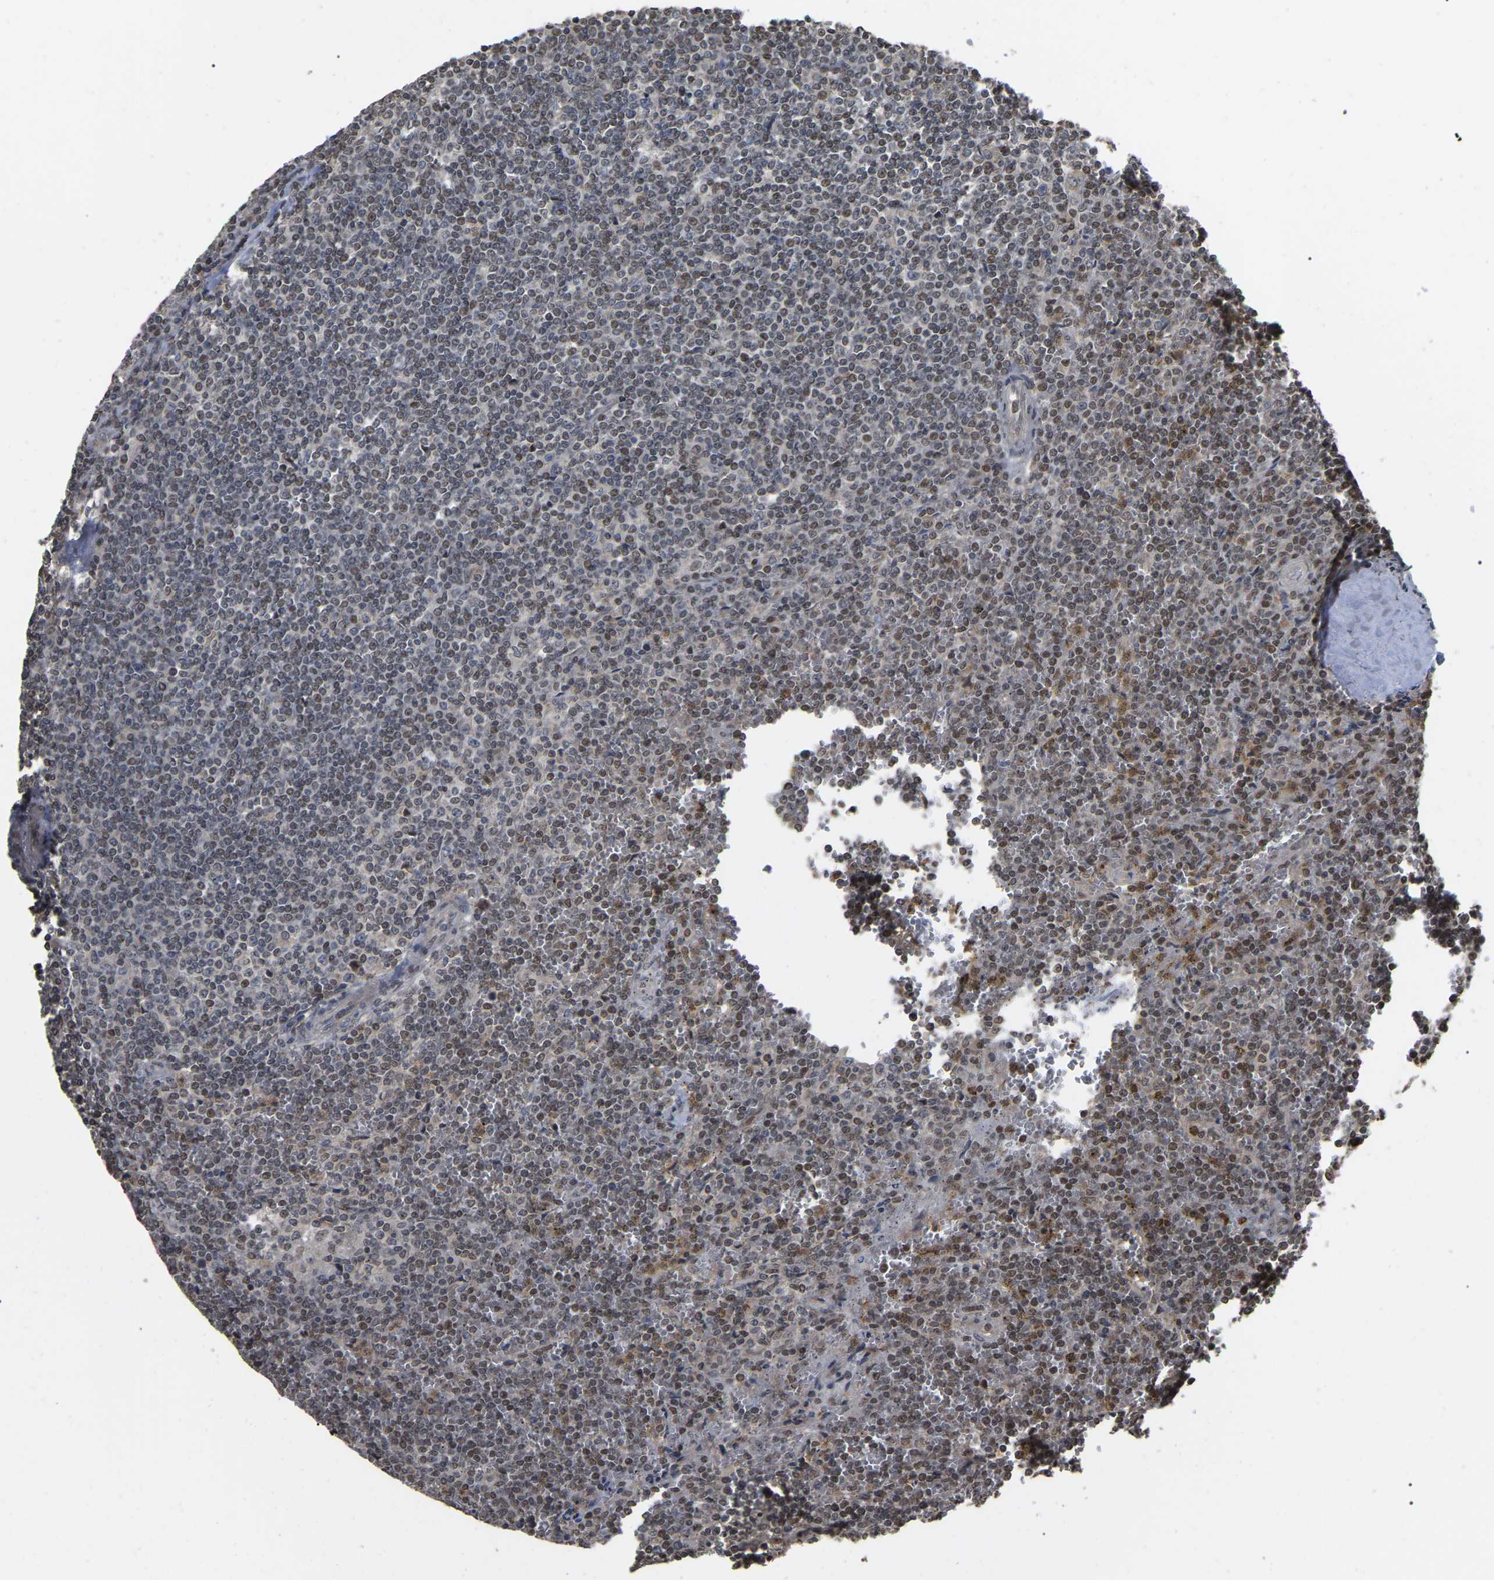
{"staining": {"intensity": "weak", "quantity": "25%-75%", "location": "nuclear"}, "tissue": "lymphoma", "cell_type": "Tumor cells", "image_type": "cancer", "snomed": [{"axis": "morphology", "description": "Malignant lymphoma, non-Hodgkin's type, Low grade"}, {"axis": "topography", "description": "Spleen"}], "caption": "The histopathology image displays a brown stain indicating the presence of a protein in the nuclear of tumor cells in low-grade malignant lymphoma, non-Hodgkin's type. (DAB (3,3'-diaminobenzidine) IHC with brightfield microscopy, high magnification).", "gene": "FAM219A", "patient": {"sex": "female", "age": 19}}